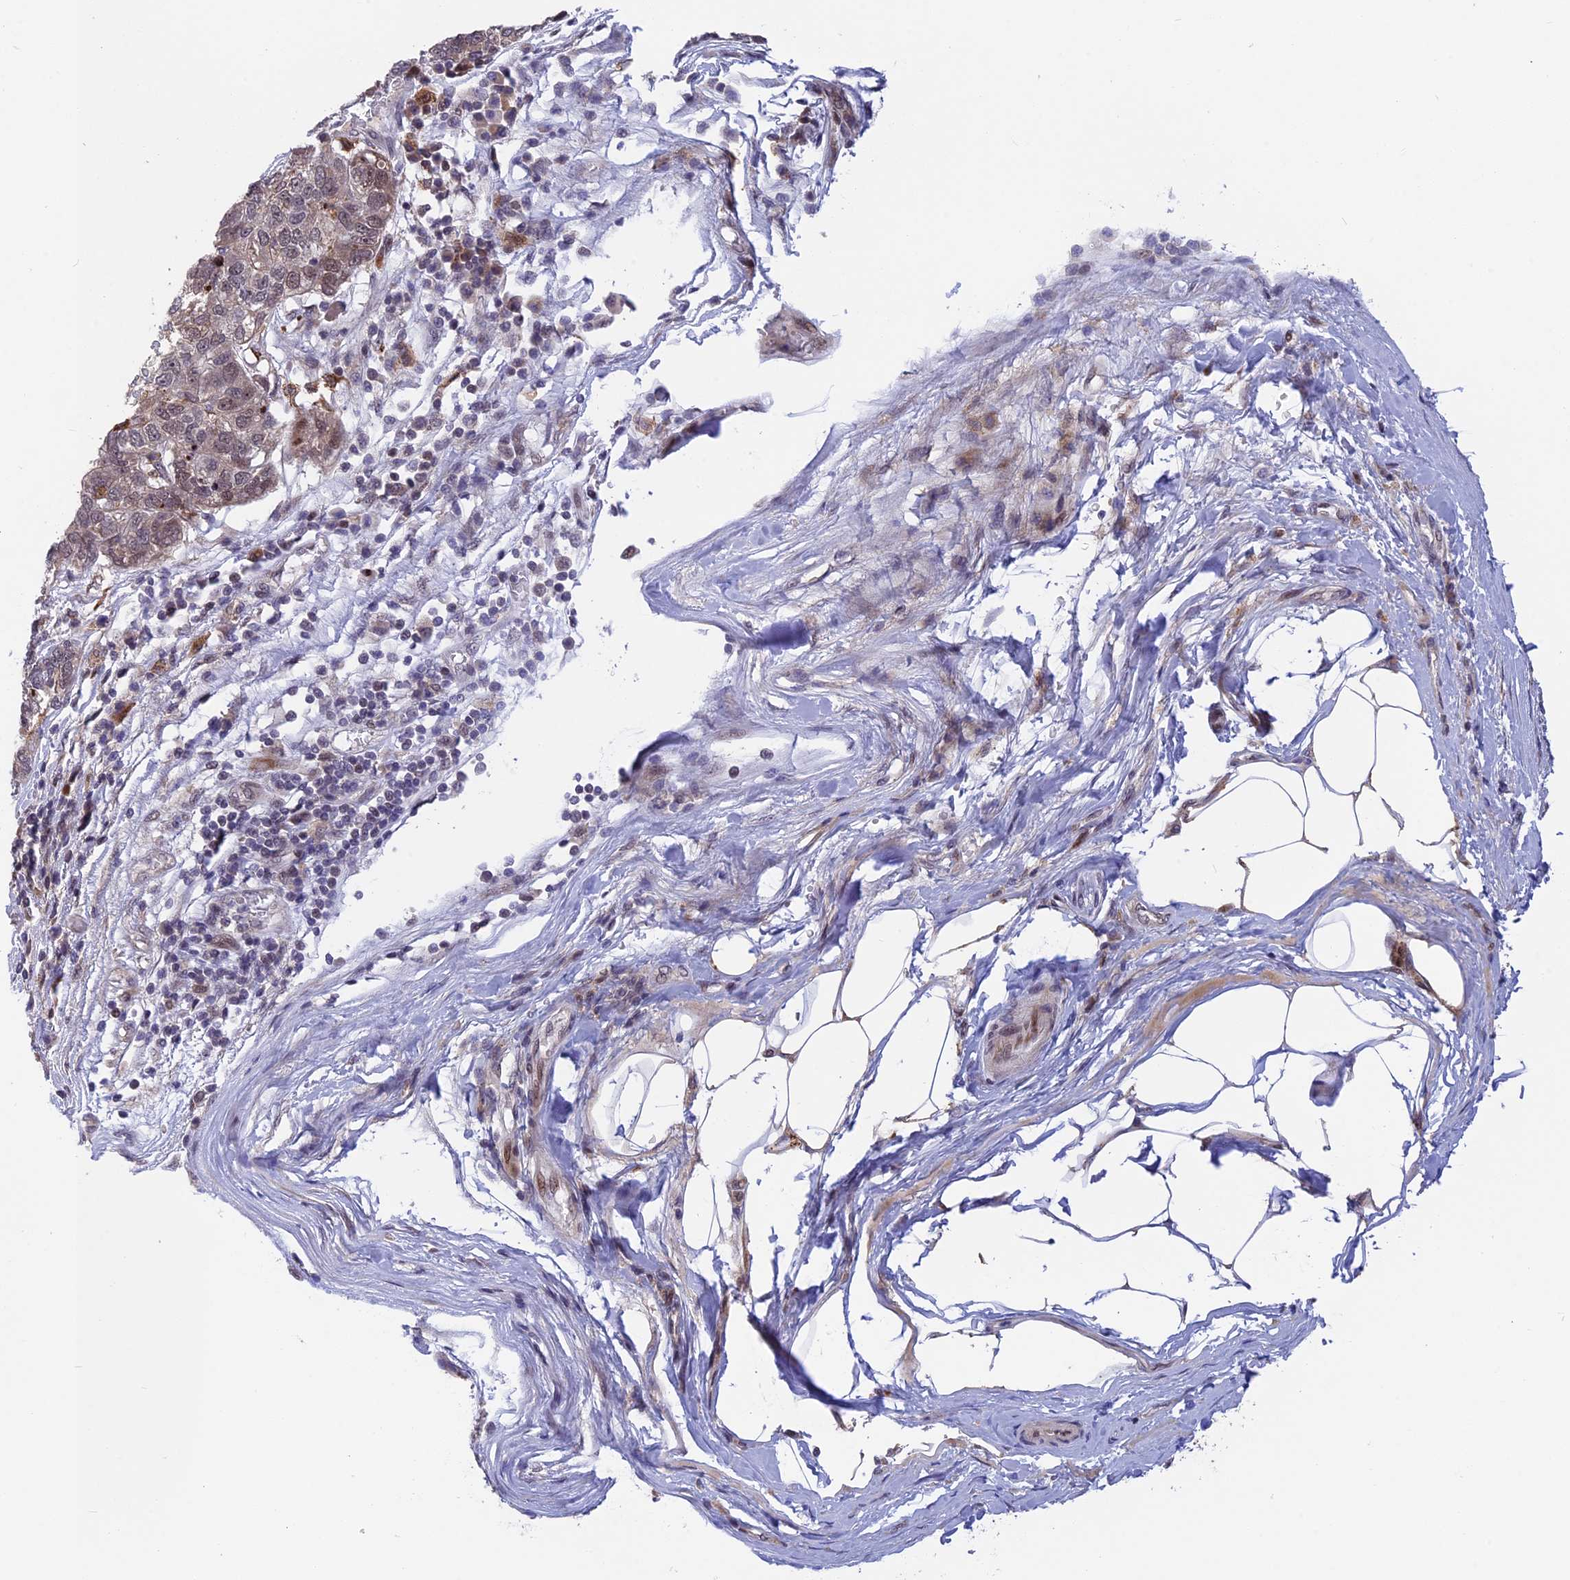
{"staining": {"intensity": "weak", "quantity": "25%-75%", "location": "nuclear"}, "tissue": "pancreatic cancer", "cell_type": "Tumor cells", "image_type": "cancer", "snomed": [{"axis": "morphology", "description": "Adenocarcinoma, NOS"}, {"axis": "topography", "description": "Pancreas"}], "caption": "Human pancreatic adenocarcinoma stained with a brown dye demonstrates weak nuclear positive staining in about 25%-75% of tumor cells.", "gene": "POLR2C", "patient": {"sex": "female", "age": 61}}